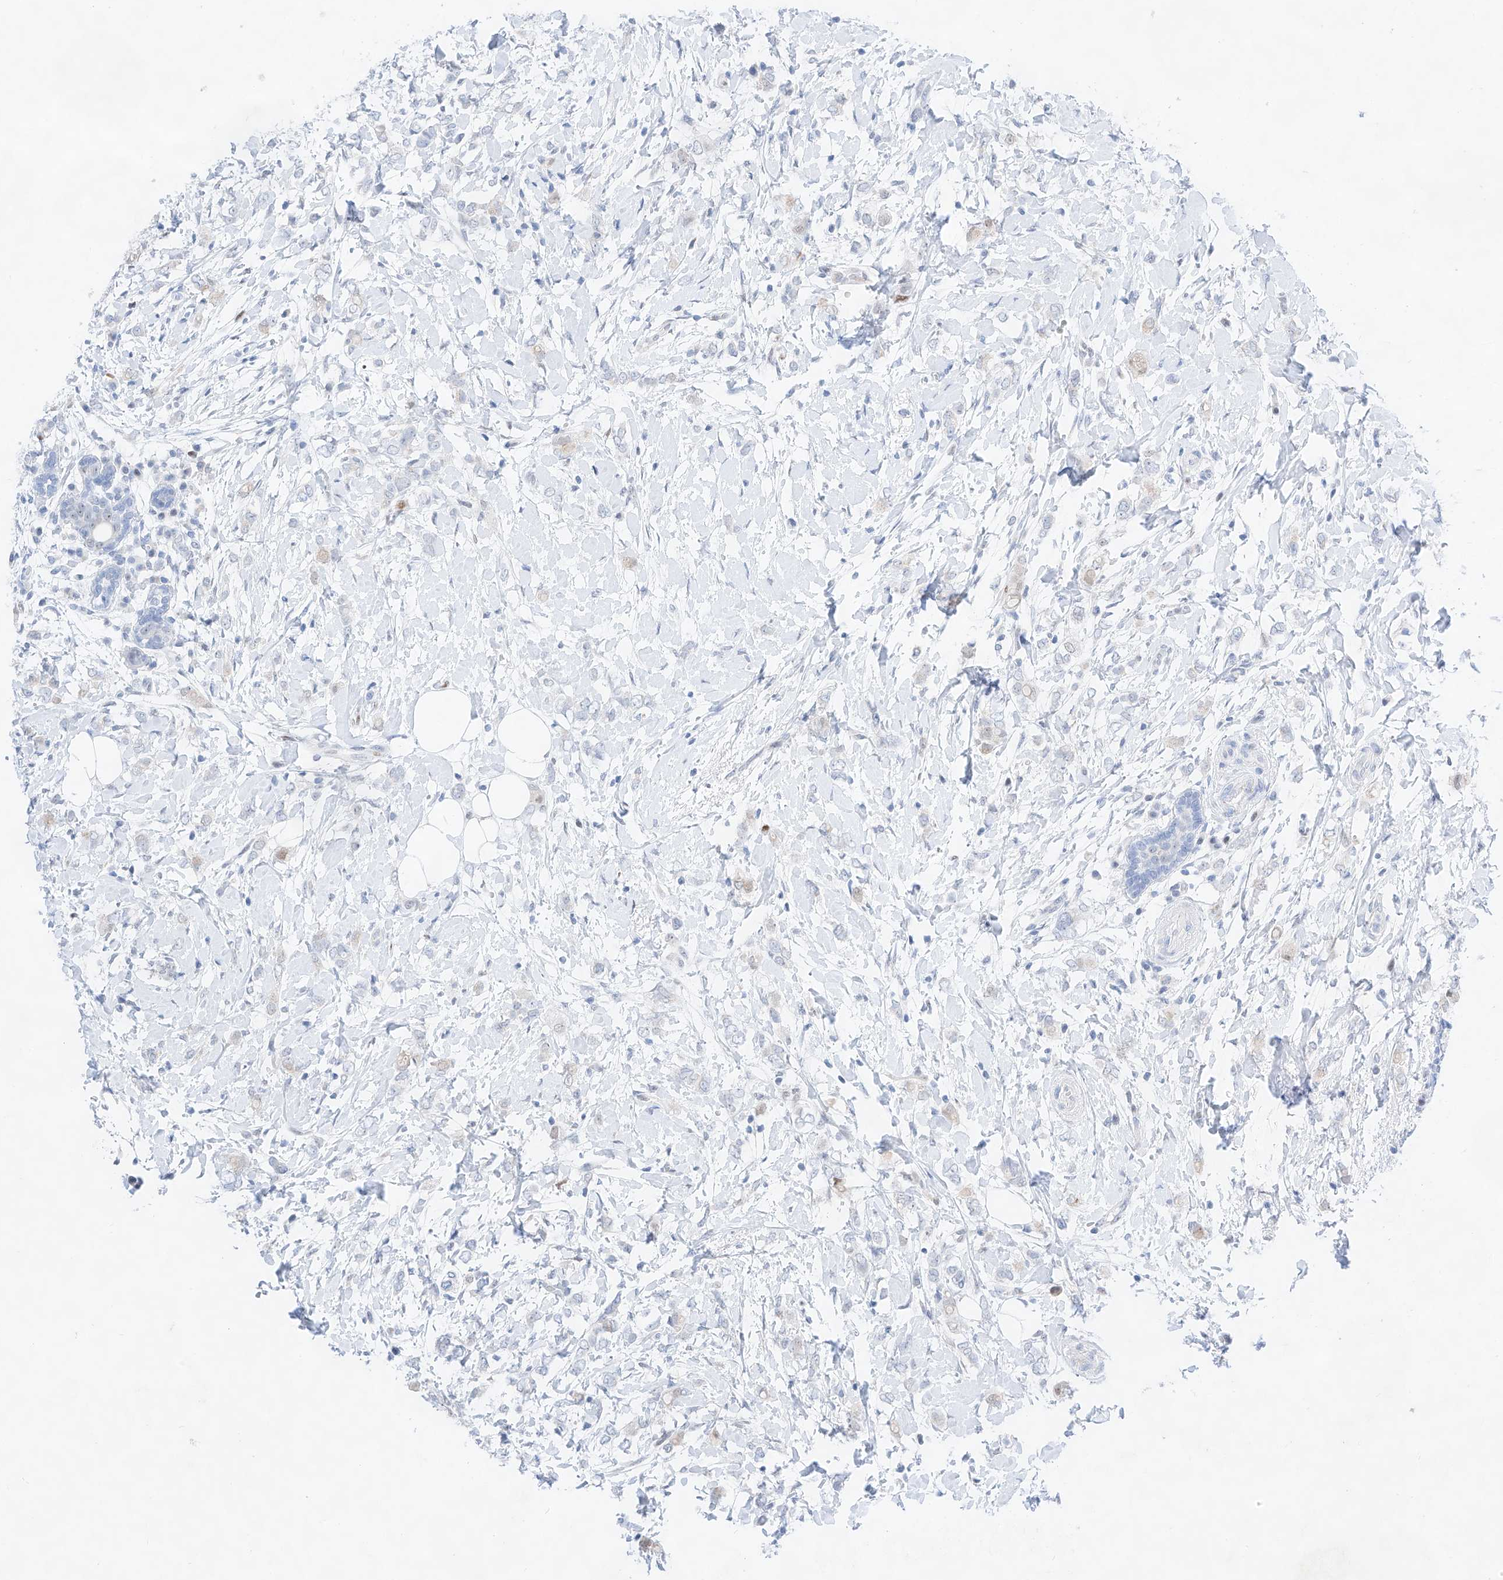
{"staining": {"intensity": "negative", "quantity": "none", "location": "none"}, "tissue": "breast cancer", "cell_type": "Tumor cells", "image_type": "cancer", "snomed": [{"axis": "morphology", "description": "Normal tissue, NOS"}, {"axis": "morphology", "description": "Lobular carcinoma"}, {"axis": "topography", "description": "Breast"}], "caption": "A high-resolution image shows immunohistochemistry (IHC) staining of lobular carcinoma (breast), which reveals no significant staining in tumor cells. Nuclei are stained in blue.", "gene": "NT5C3B", "patient": {"sex": "female", "age": 47}}